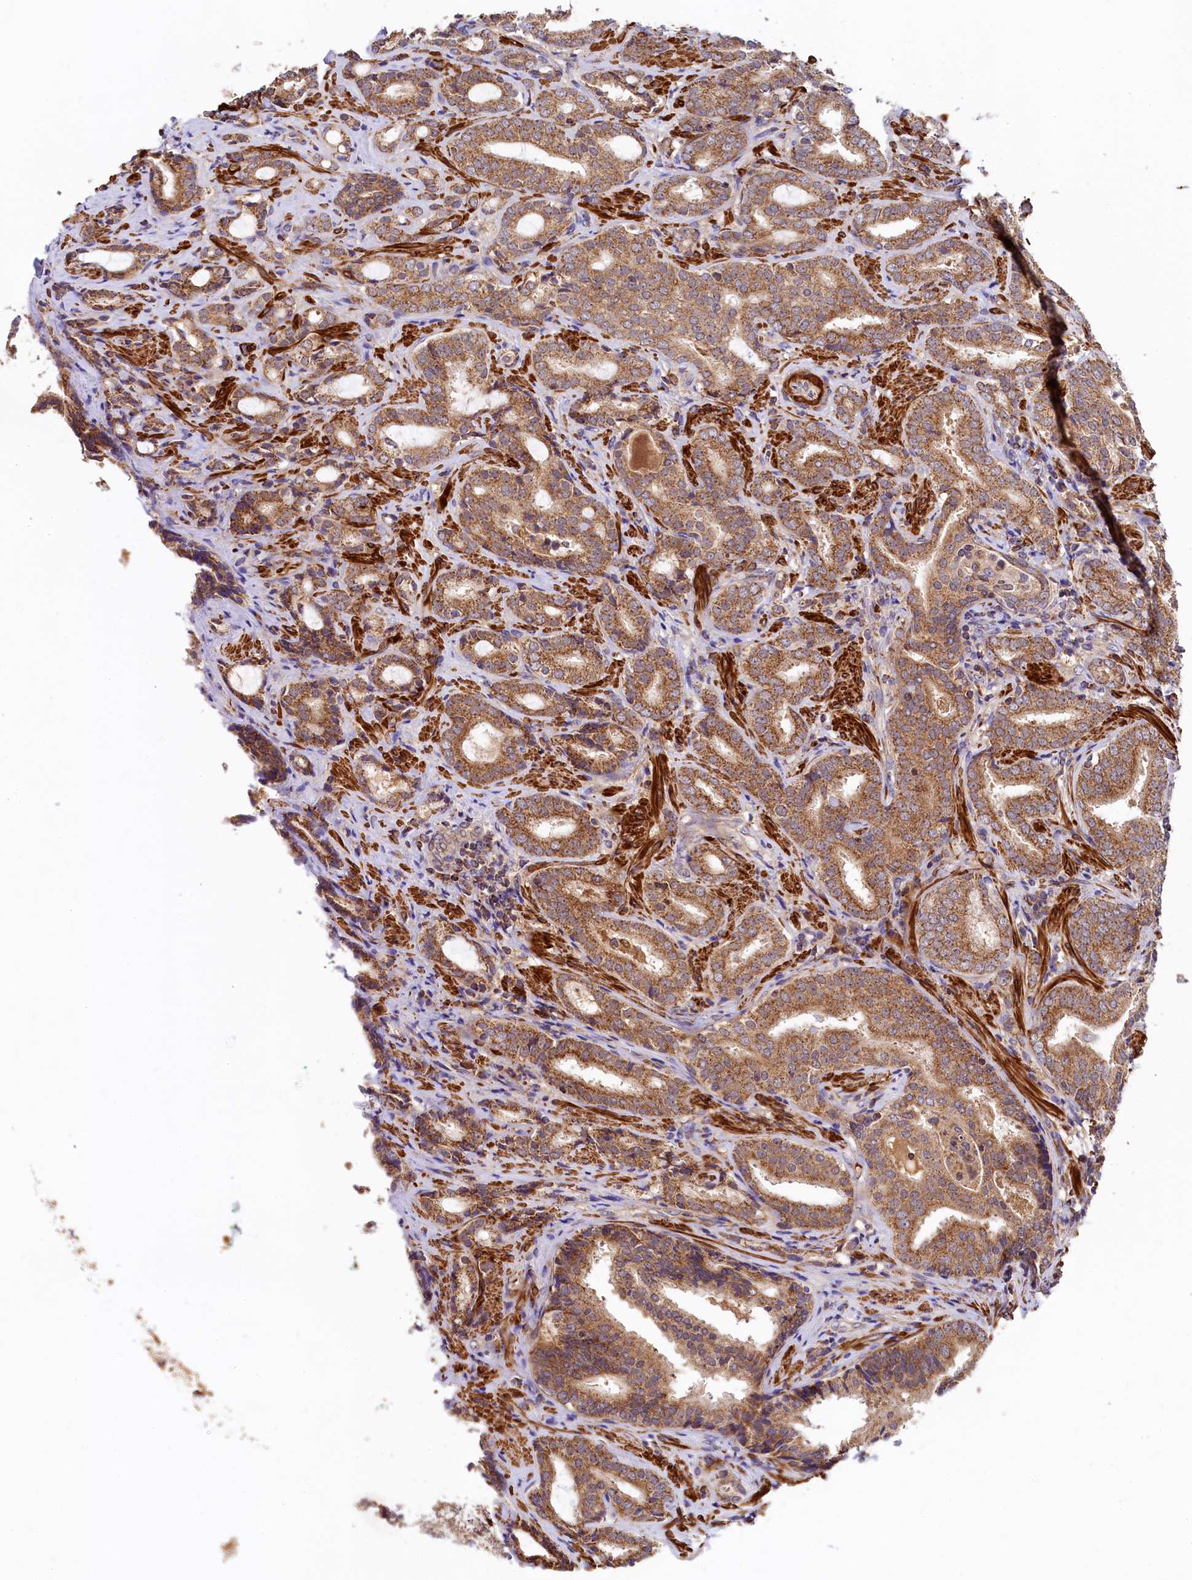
{"staining": {"intensity": "moderate", "quantity": ">75%", "location": "cytoplasmic/membranous"}, "tissue": "prostate cancer", "cell_type": "Tumor cells", "image_type": "cancer", "snomed": [{"axis": "morphology", "description": "Adenocarcinoma, High grade"}, {"axis": "topography", "description": "Prostate"}], "caption": "Adenocarcinoma (high-grade) (prostate) tissue reveals moderate cytoplasmic/membranous positivity in about >75% of tumor cells The protein is stained brown, and the nuclei are stained in blue (DAB IHC with brightfield microscopy, high magnification).", "gene": "CIAO3", "patient": {"sex": "male", "age": 63}}